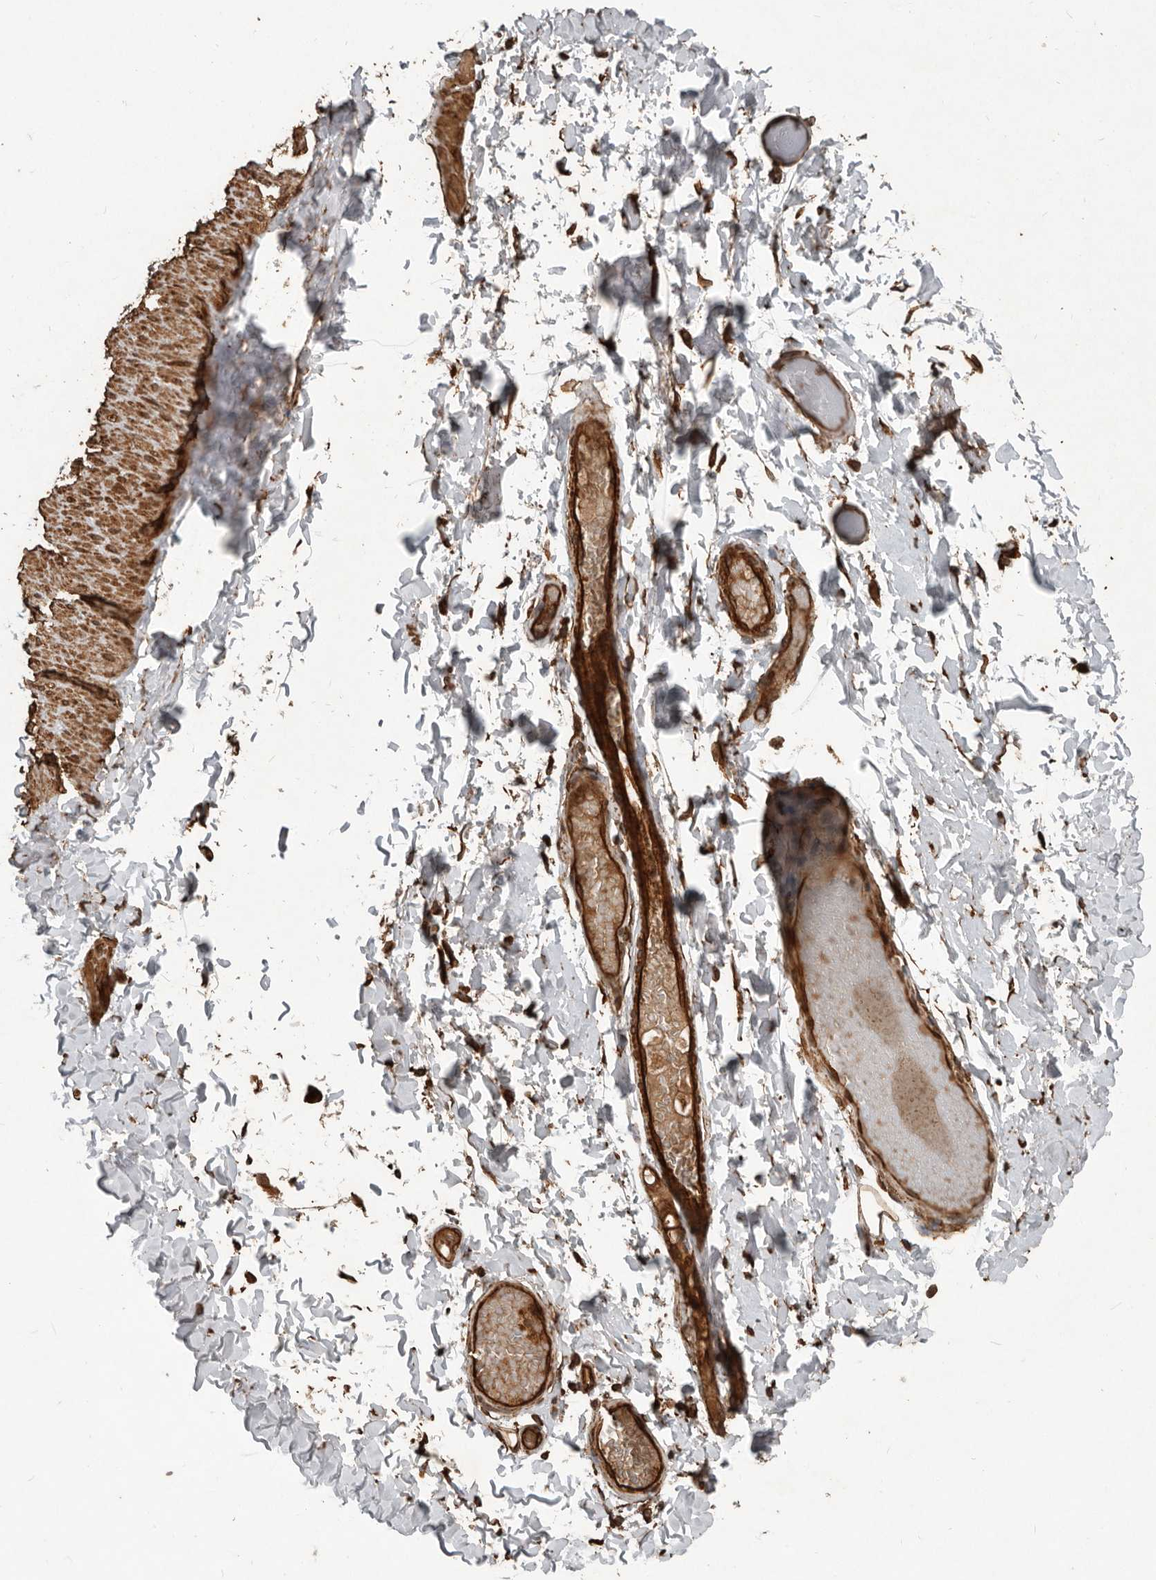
{"staining": {"intensity": "strong", "quantity": ">75%", "location": "cytoplasmic/membranous"}, "tissue": "adipose tissue", "cell_type": "Adipocytes", "image_type": "normal", "snomed": [{"axis": "morphology", "description": "Normal tissue, NOS"}, {"axis": "topography", "description": "Adipose tissue"}, {"axis": "topography", "description": "Vascular tissue"}, {"axis": "topography", "description": "Peripheral nerve tissue"}], "caption": "A micrograph of human adipose tissue stained for a protein shows strong cytoplasmic/membranous brown staining in adipocytes. (IHC, brightfield microscopy, high magnification).", "gene": "YOD1", "patient": {"sex": "male", "age": 25}}